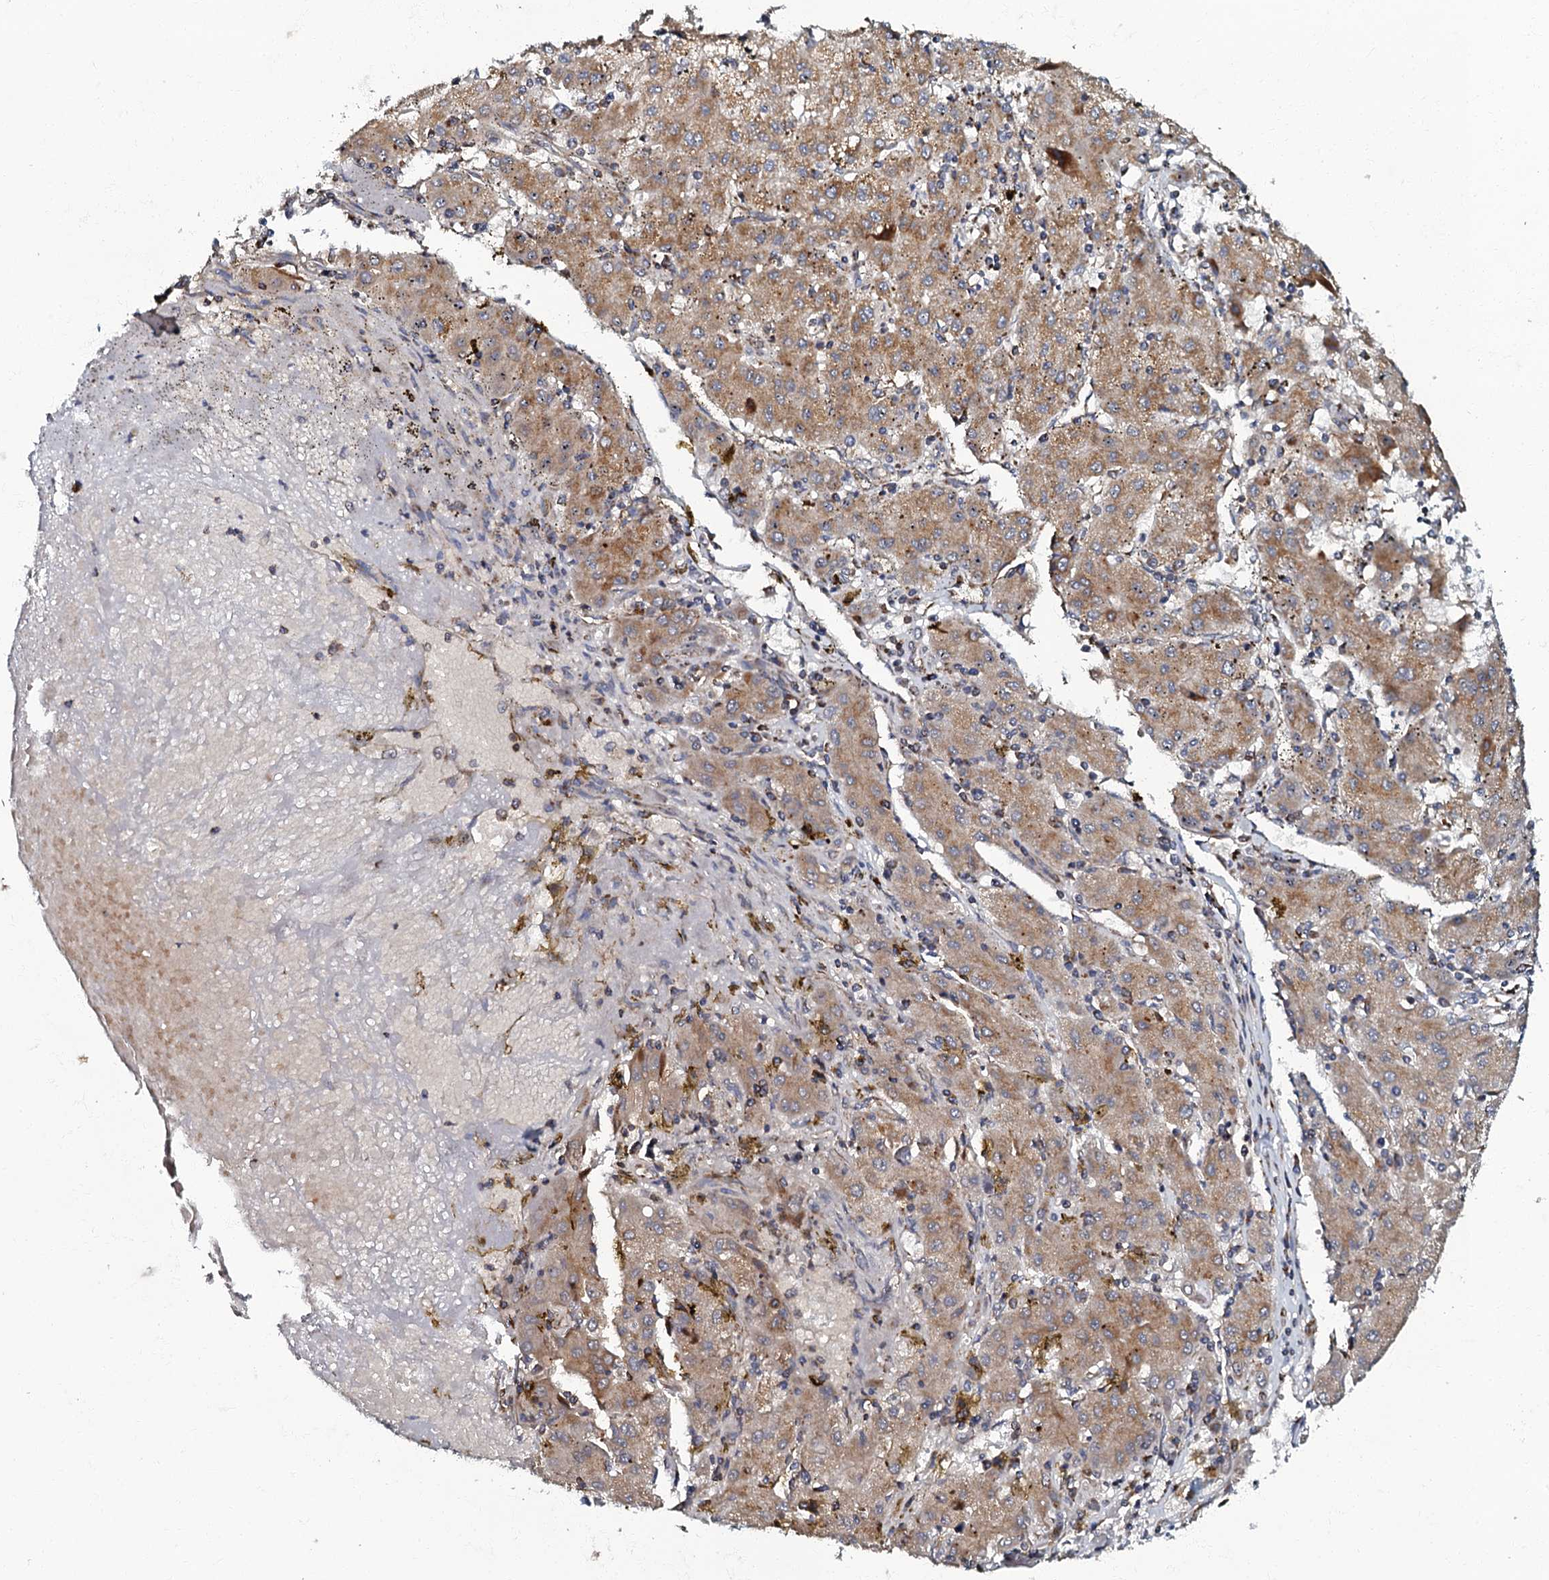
{"staining": {"intensity": "moderate", "quantity": ">75%", "location": "cytoplasmic/membranous"}, "tissue": "liver cancer", "cell_type": "Tumor cells", "image_type": "cancer", "snomed": [{"axis": "morphology", "description": "Carcinoma, Hepatocellular, NOS"}, {"axis": "topography", "description": "Liver"}], "caption": "DAB (3,3'-diaminobenzidine) immunohistochemical staining of liver cancer (hepatocellular carcinoma) shows moderate cytoplasmic/membranous protein staining in approximately >75% of tumor cells.", "gene": "NDUFA12", "patient": {"sex": "male", "age": 72}}